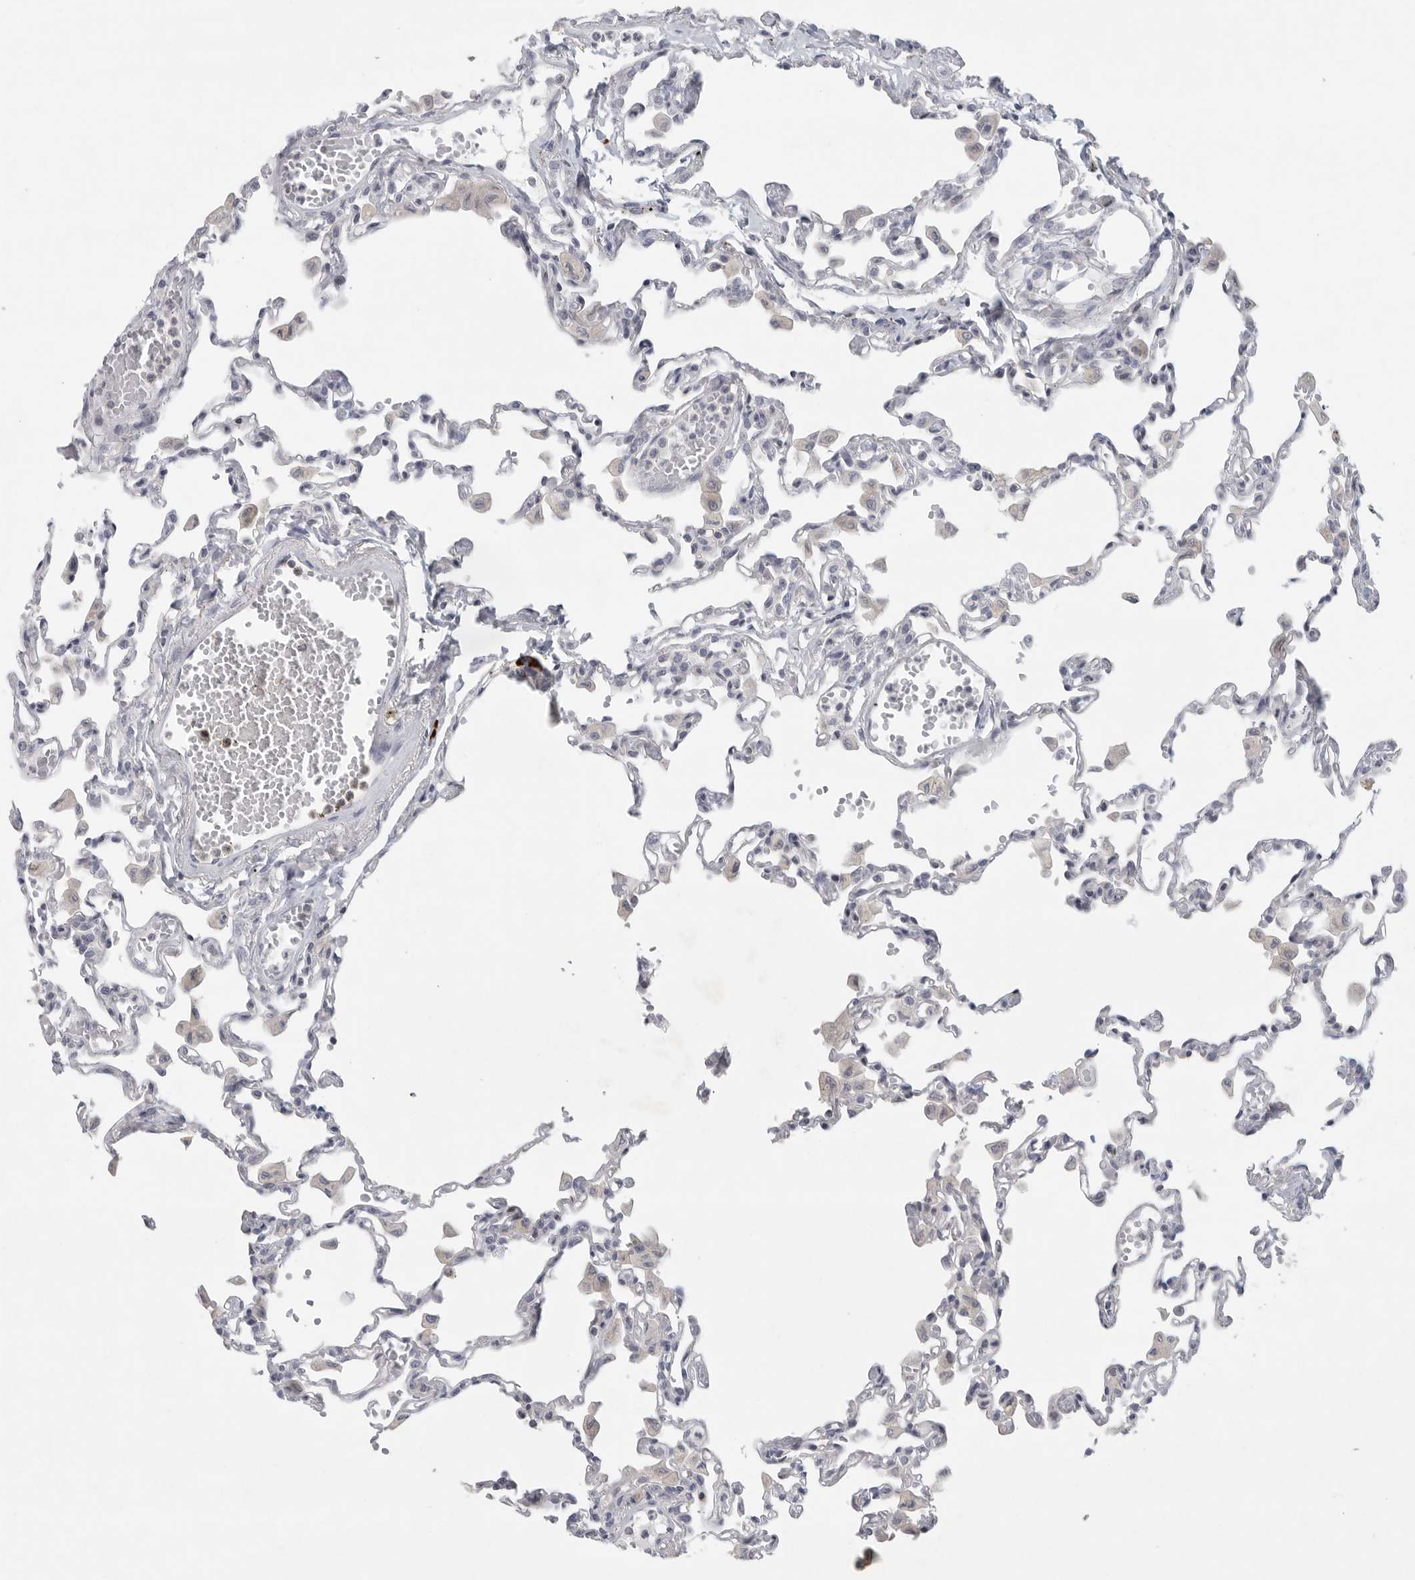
{"staining": {"intensity": "negative", "quantity": "none", "location": "none"}, "tissue": "lung", "cell_type": "Alveolar cells", "image_type": "normal", "snomed": [{"axis": "morphology", "description": "Normal tissue, NOS"}, {"axis": "topography", "description": "Bronchus"}, {"axis": "topography", "description": "Lung"}], "caption": "An immunohistochemistry (IHC) histopathology image of benign lung is shown. There is no staining in alveolar cells of lung. (DAB IHC, high magnification).", "gene": "TMEM69", "patient": {"sex": "female", "age": 49}}